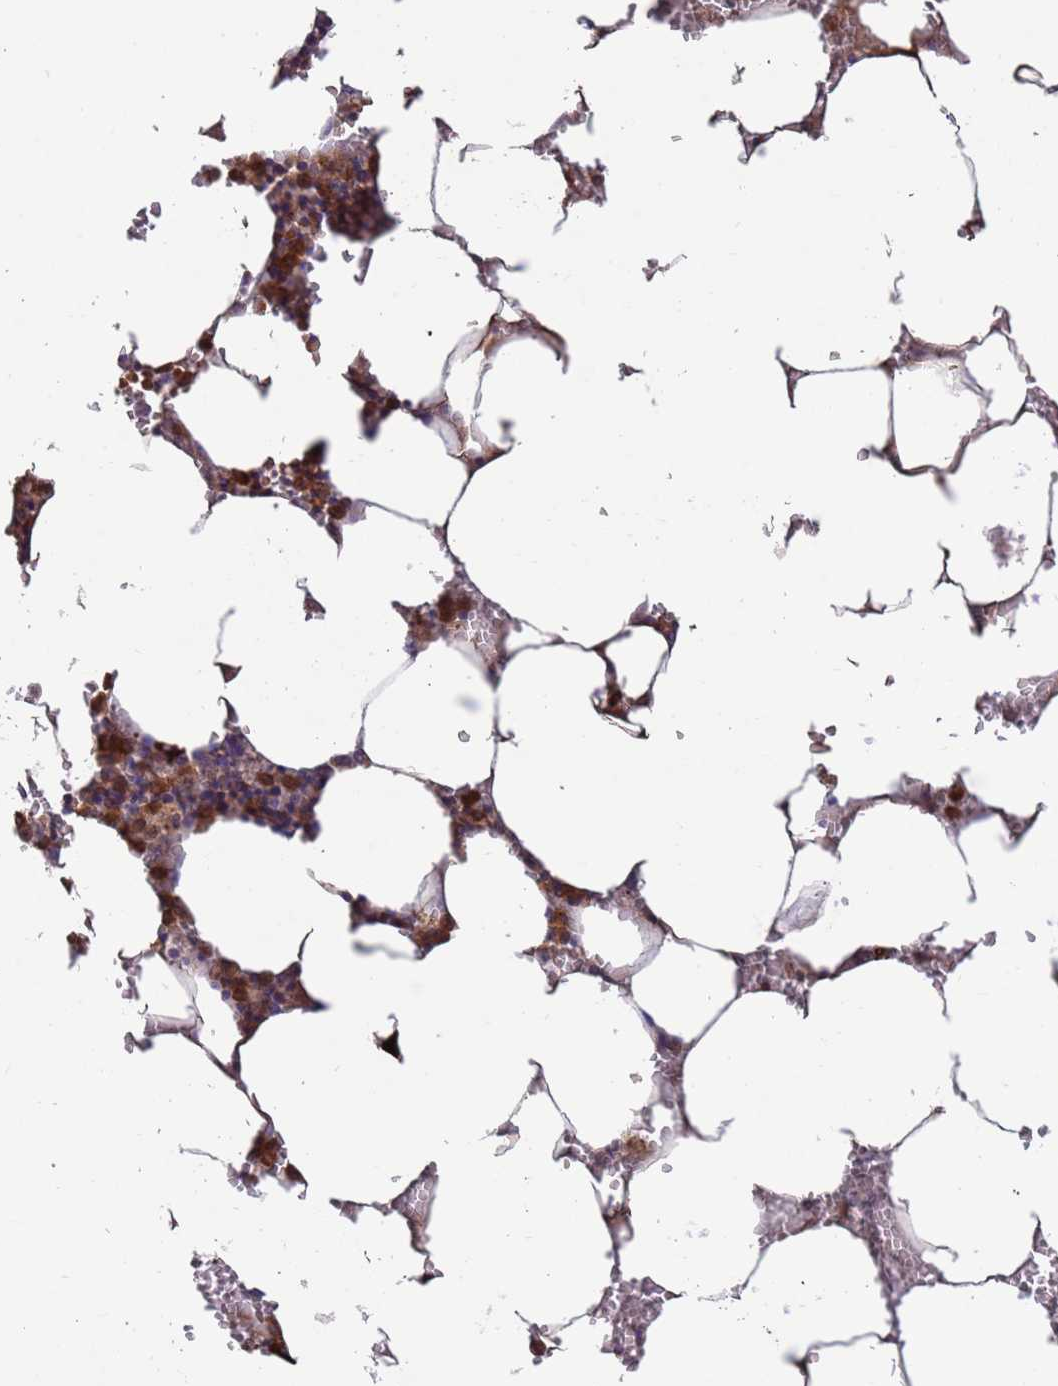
{"staining": {"intensity": "strong", "quantity": ">75%", "location": "cytoplasmic/membranous"}, "tissue": "bone marrow", "cell_type": "Hematopoietic cells", "image_type": "normal", "snomed": [{"axis": "morphology", "description": "Normal tissue, NOS"}, {"axis": "topography", "description": "Bone marrow"}], "caption": "This is an image of immunohistochemistry (IHC) staining of normal bone marrow, which shows strong expression in the cytoplasmic/membranous of hematopoietic cells.", "gene": "AMPD3", "patient": {"sex": "male", "age": 70}}